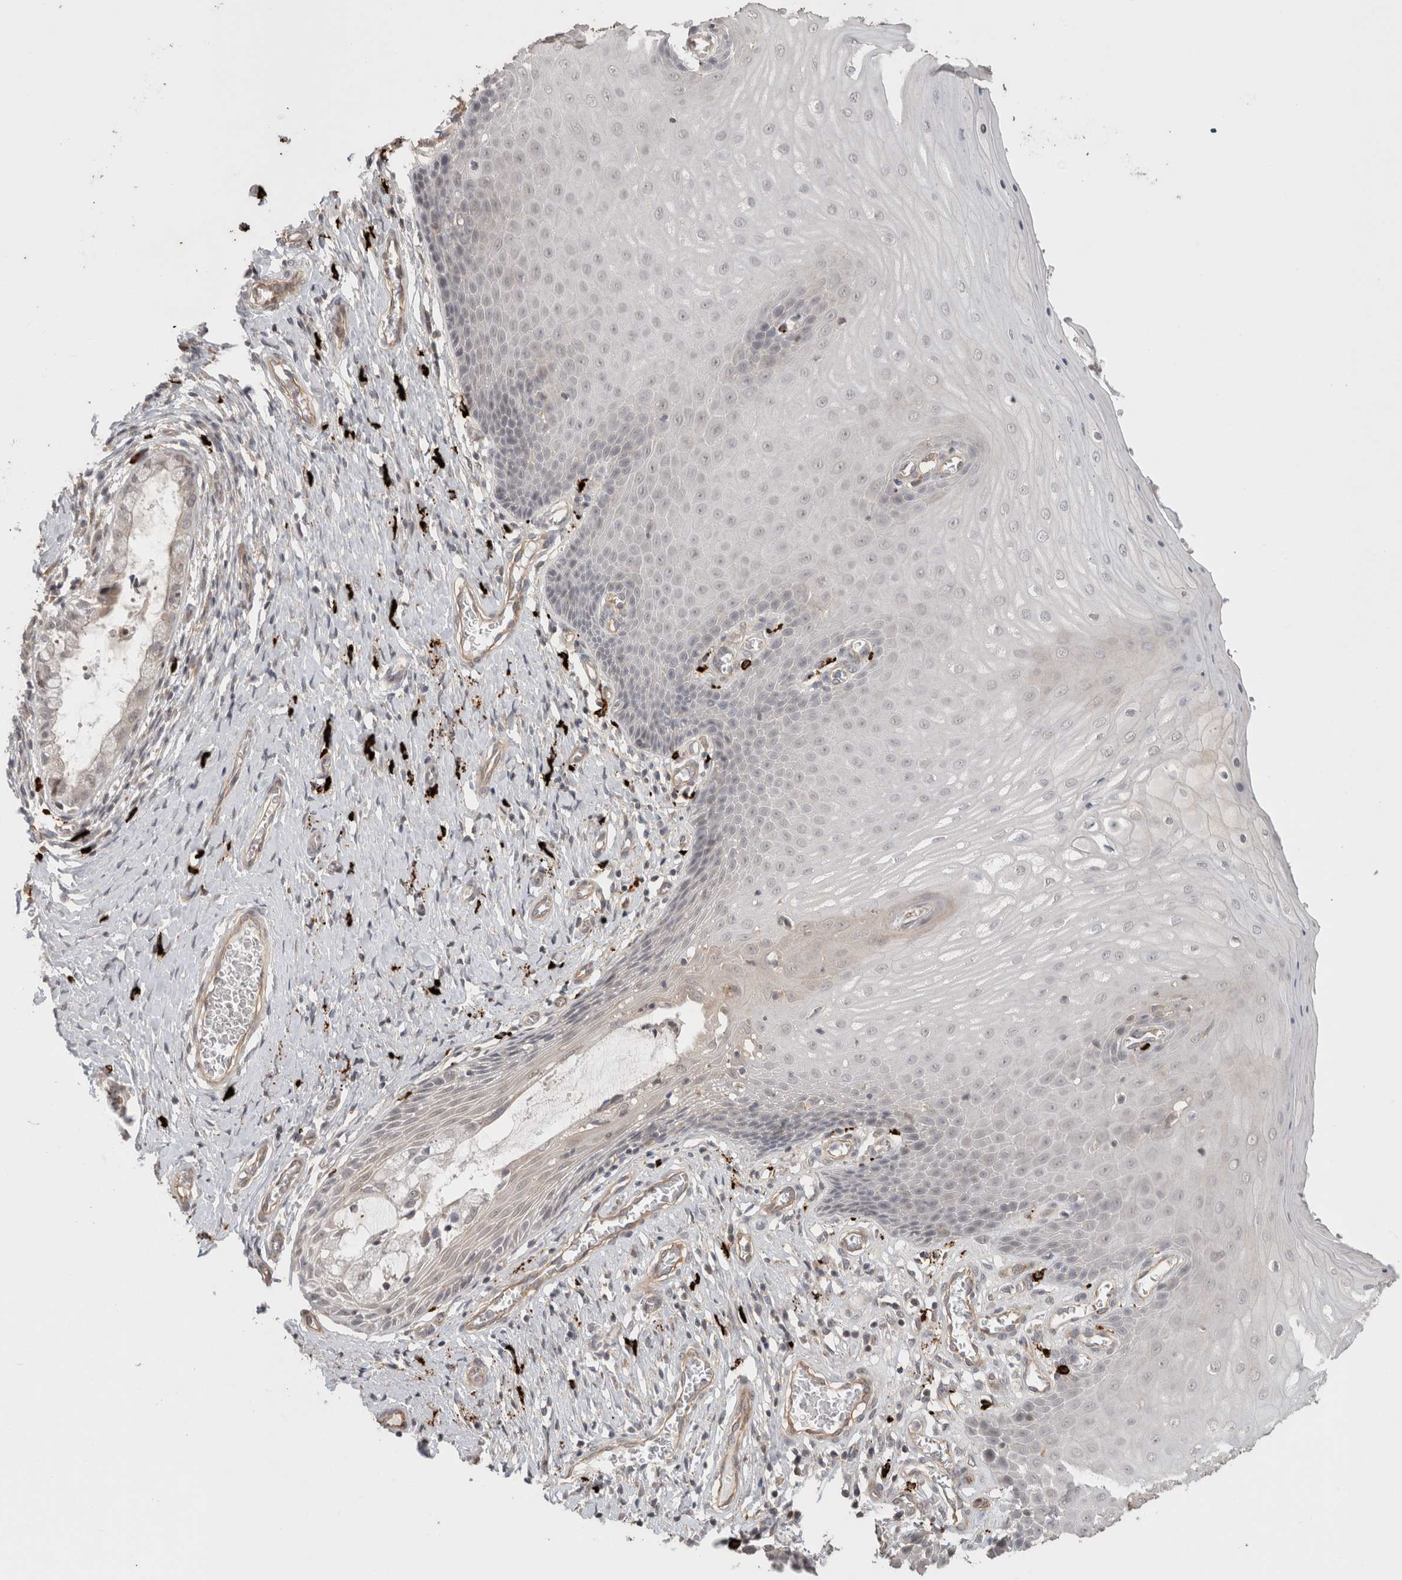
{"staining": {"intensity": "weak", "quantity": "25%-75%", "location": "cytoplasmic/membranous"}, "tissue": "cervix", "cell_type": "Glandular cells", "image_type": "normal", "snomed": [{"axis": "morphology", "description": "Normal tissue, NOS"}, {"axis": "topography", "description": "Cervix"}], "caption": "Immunohistochemical staining of normal cervix demonstrates weak cytoplasmic/membranous protein positivity in about 25%-75% of glandular cells.", "gene": "HSPG2", "patient": {"sex": "female", "age": 55}}